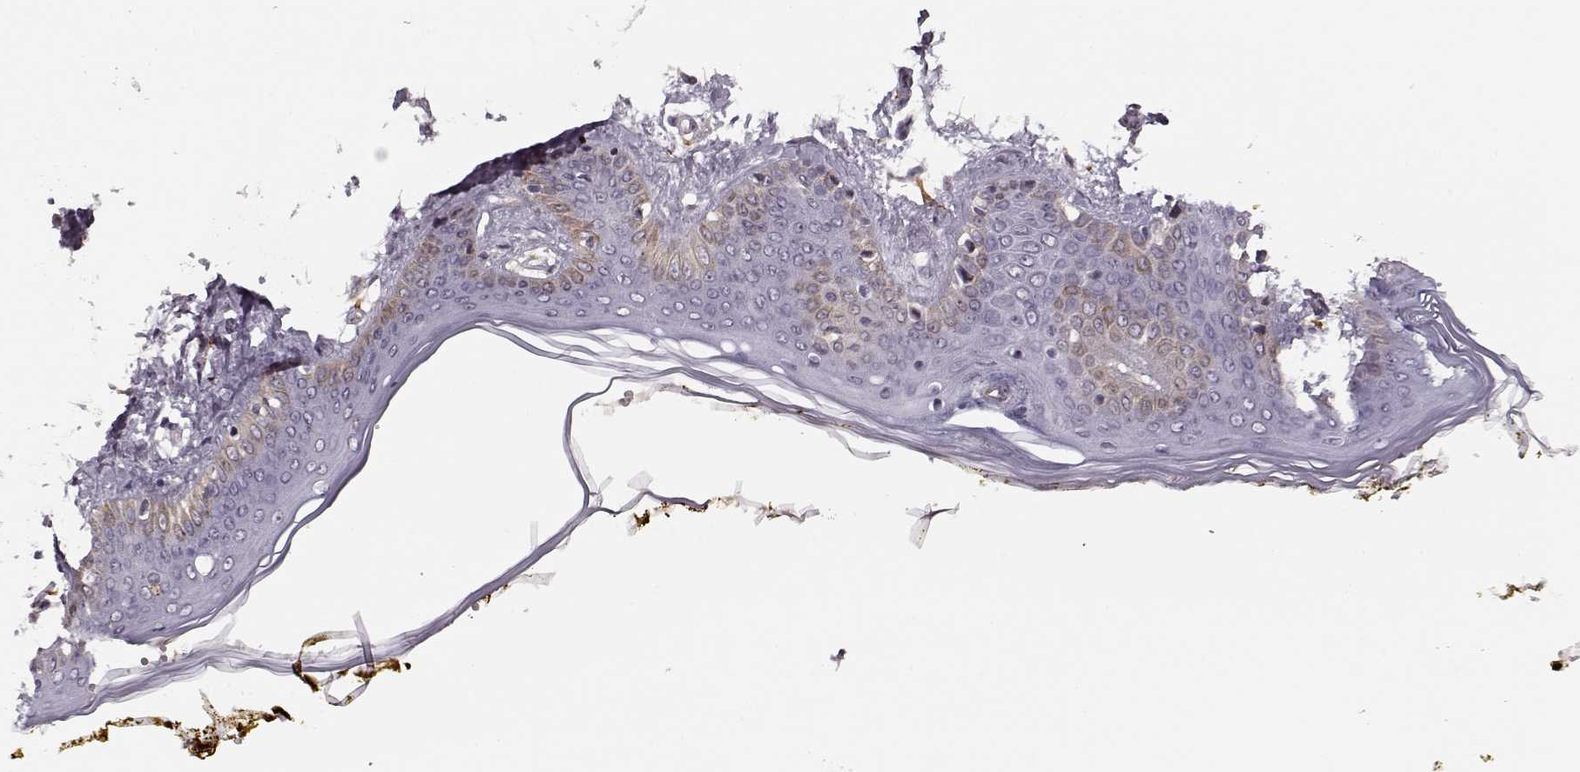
{"staining": {"intensity": "negative", "quantity": "none", "location": "none"}, "tissue": "skin", "cell_type": "Fibroblasts", "image_type": "normal", "snomed": [{"axis": "morphology", "description": "Normal tissue, NOS"}, {"axis": "topography", "description": "Skin"}], "caption": "Fibroblasts show no significant protein positivity in benign skin. Brightfield microscopy of IHC stained with DAB (brown) and hematoxylin (blue), captured at high magnification.", "gene": "DENND4B", "patient": {"sex": "female", "age": 34}}